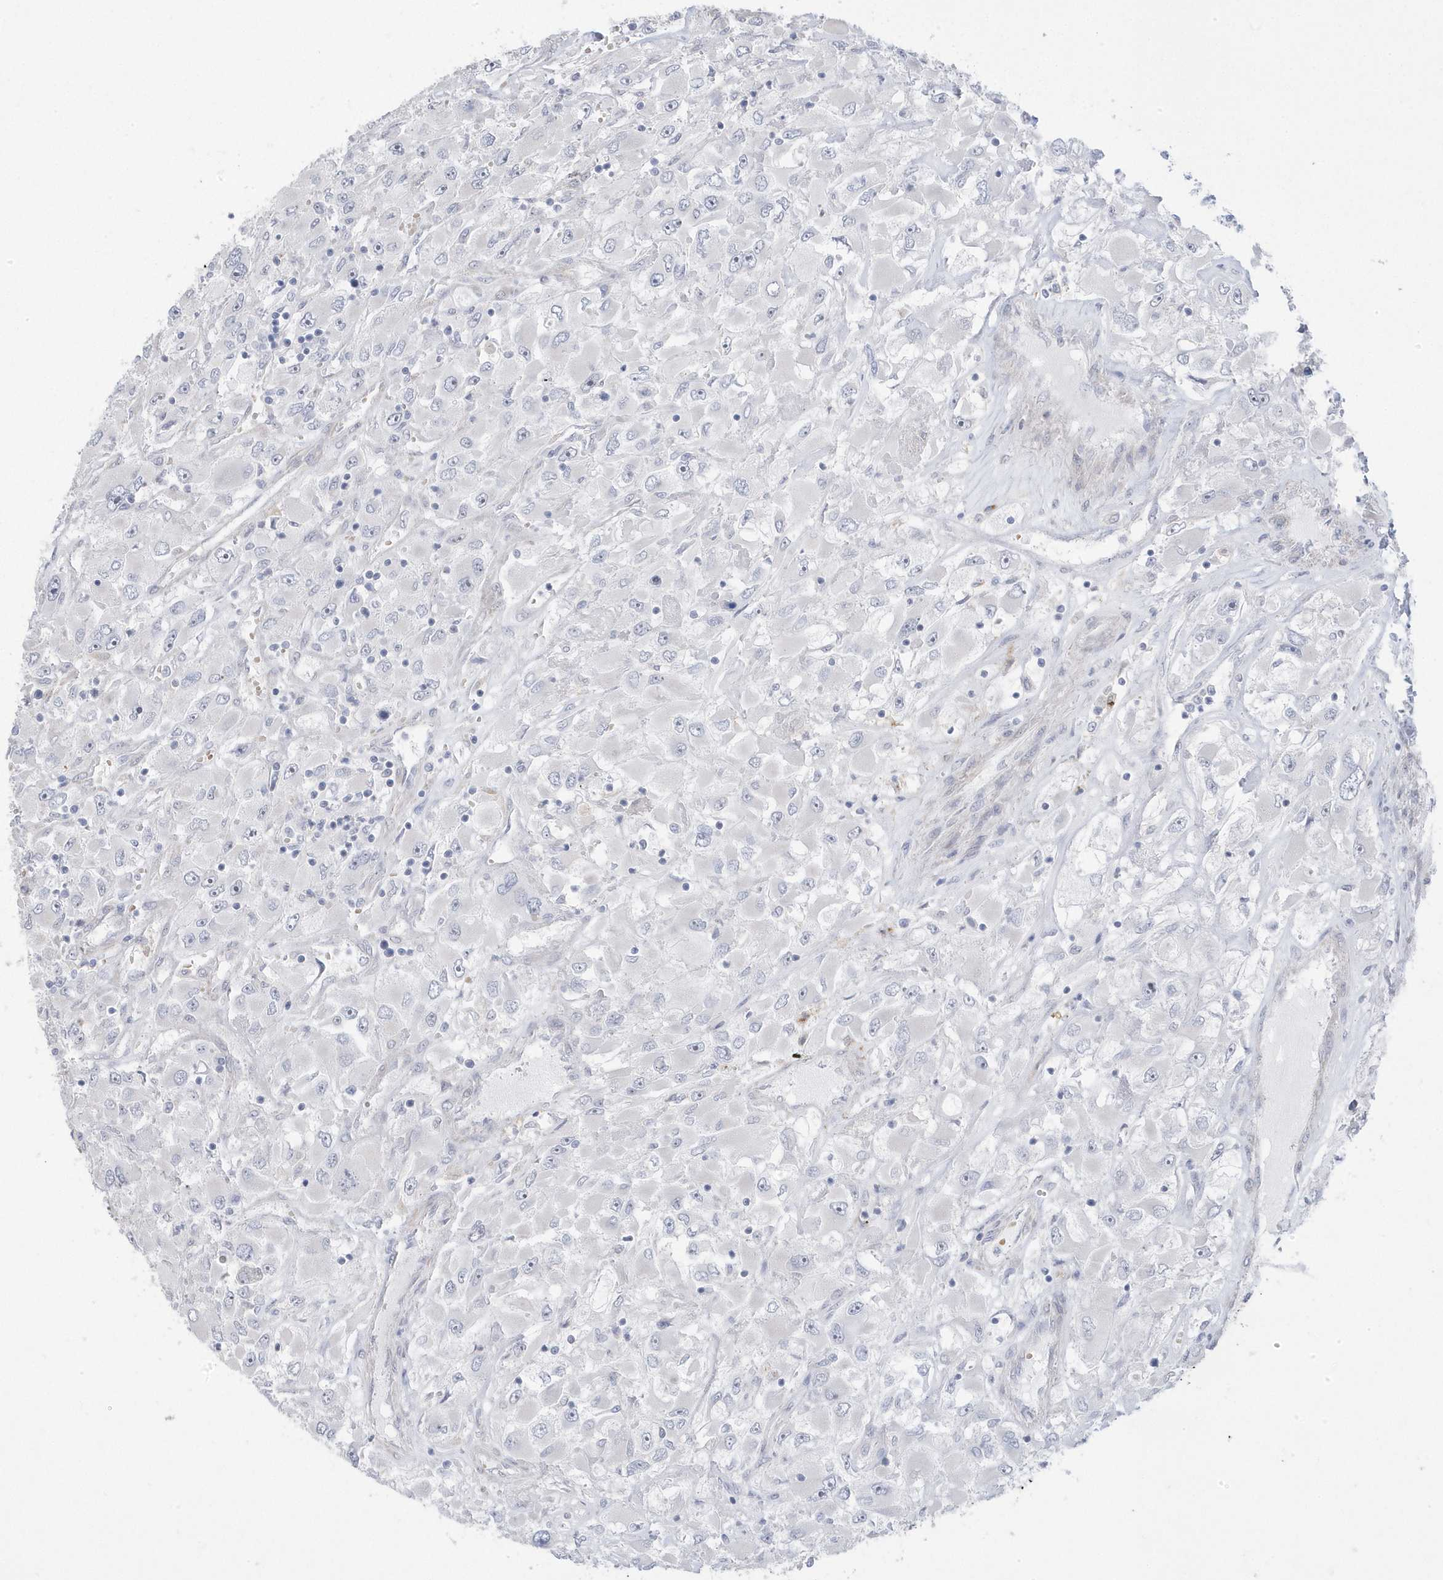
{"staining": {"intensity": "negative", "quantity": "none", "location": "none"}, "tissue": "renal cancer", "cell_type": "Tumor cells", "image_type": "cancer", "snomed": [{"axis": "morphology", "description": "Adenocarcinoma, NOS"}, {"axis": "topography", "description": "Kidney"}], "caption": "IHC photomicrograph of neoplastic tissue: renal cancer stained with DAB (3,3'-diaminobenzidine) exhibits no significant protein positivity in tumor cells.", "gene": "GTPBP6", "patient": {"sex": "female", "age": 52}}